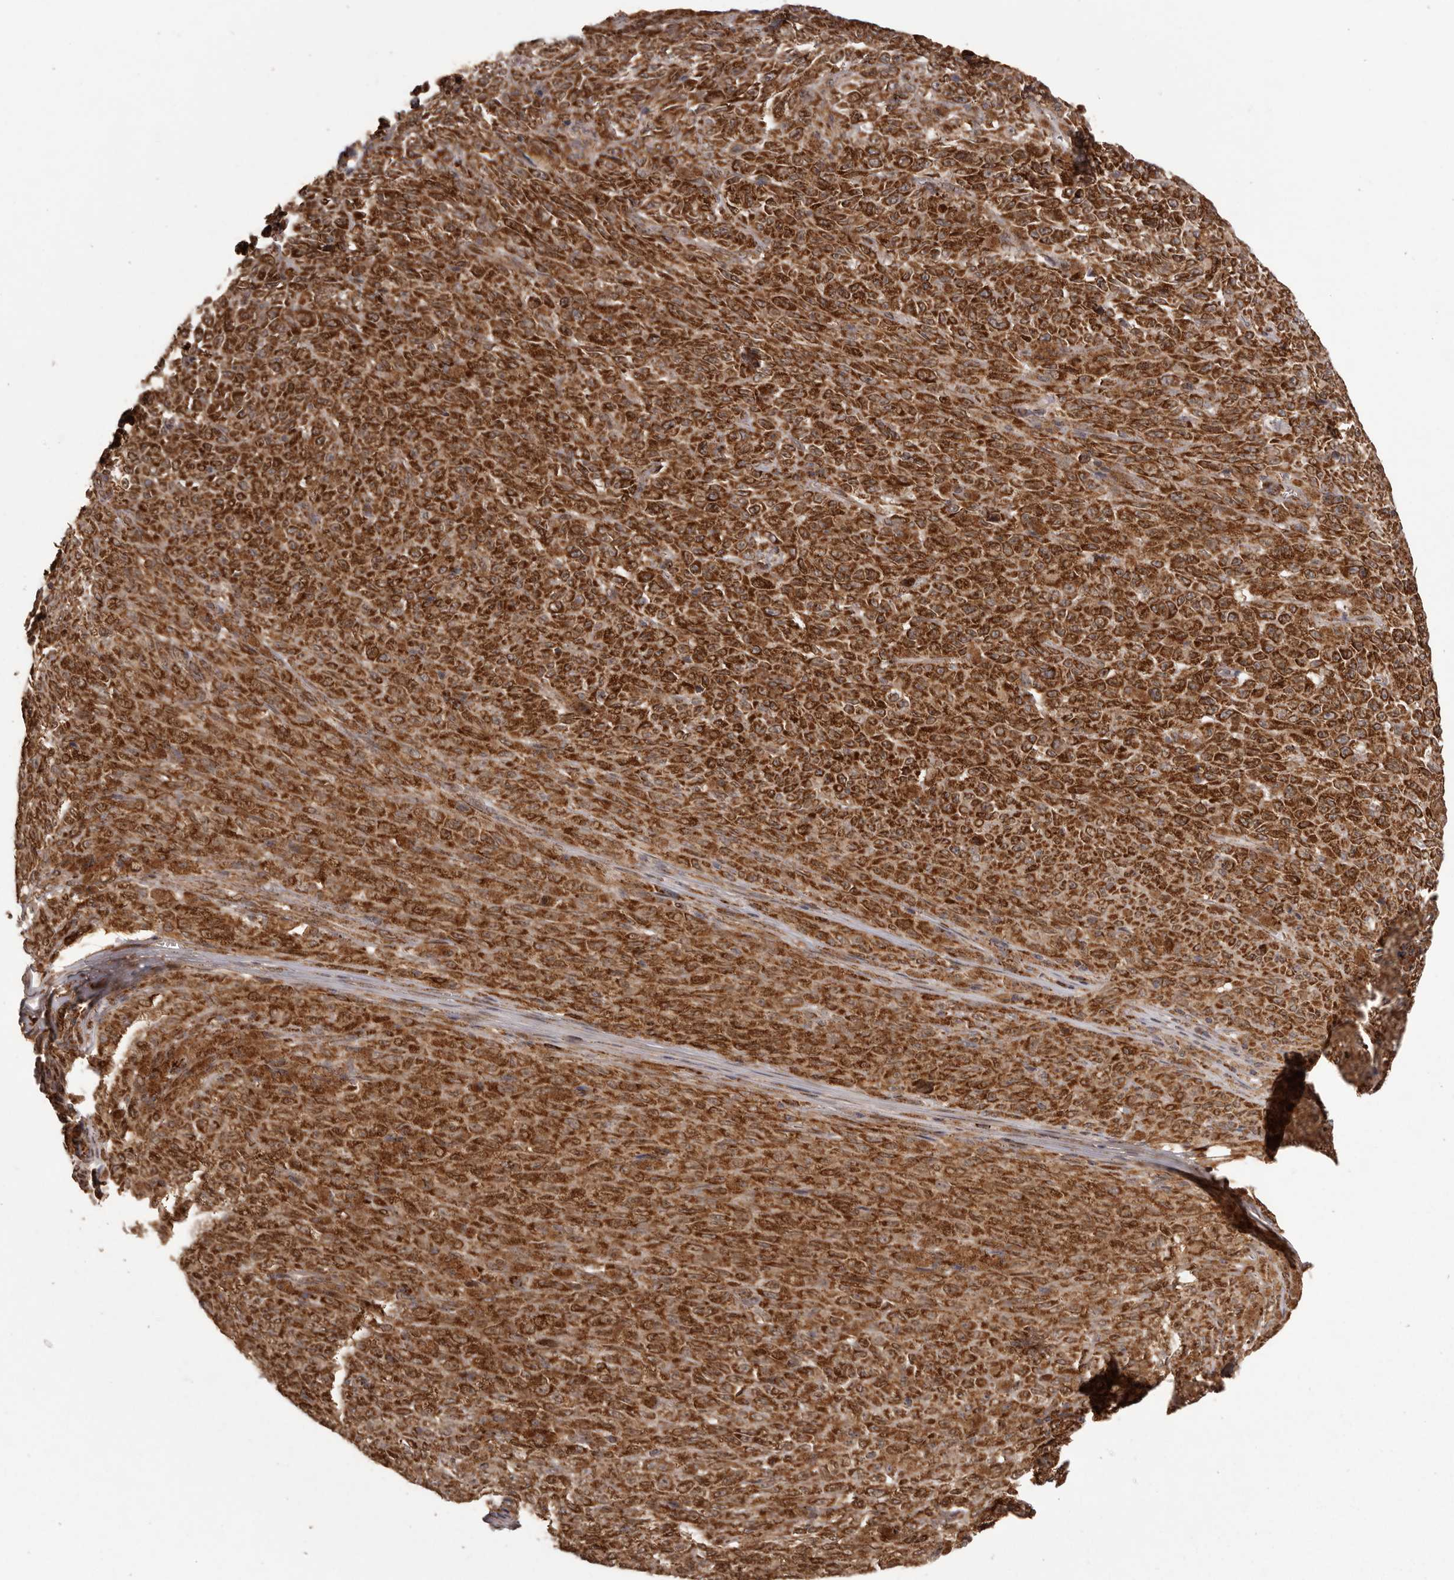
{"staining": {"intensity": "strong", "quantity": ">75%", "location": "cytoplasmic/membranous"}, "tissue": "melanoma", "cell_type": "Tumor cells", "image_type": "cancer", "snomed": [{"axis": "morphology", "description": "Malignant melanoma, NOS"}, {"axis": "topography", "description": "Skin"}], "caption": "A micrograph of malignant melanoma stained for a protein exhibits strong cytoplasmic/membranous brown staining in tumor cells.", "gene": "CHRM2", "patient": {"sex": "female", "age": 82}}